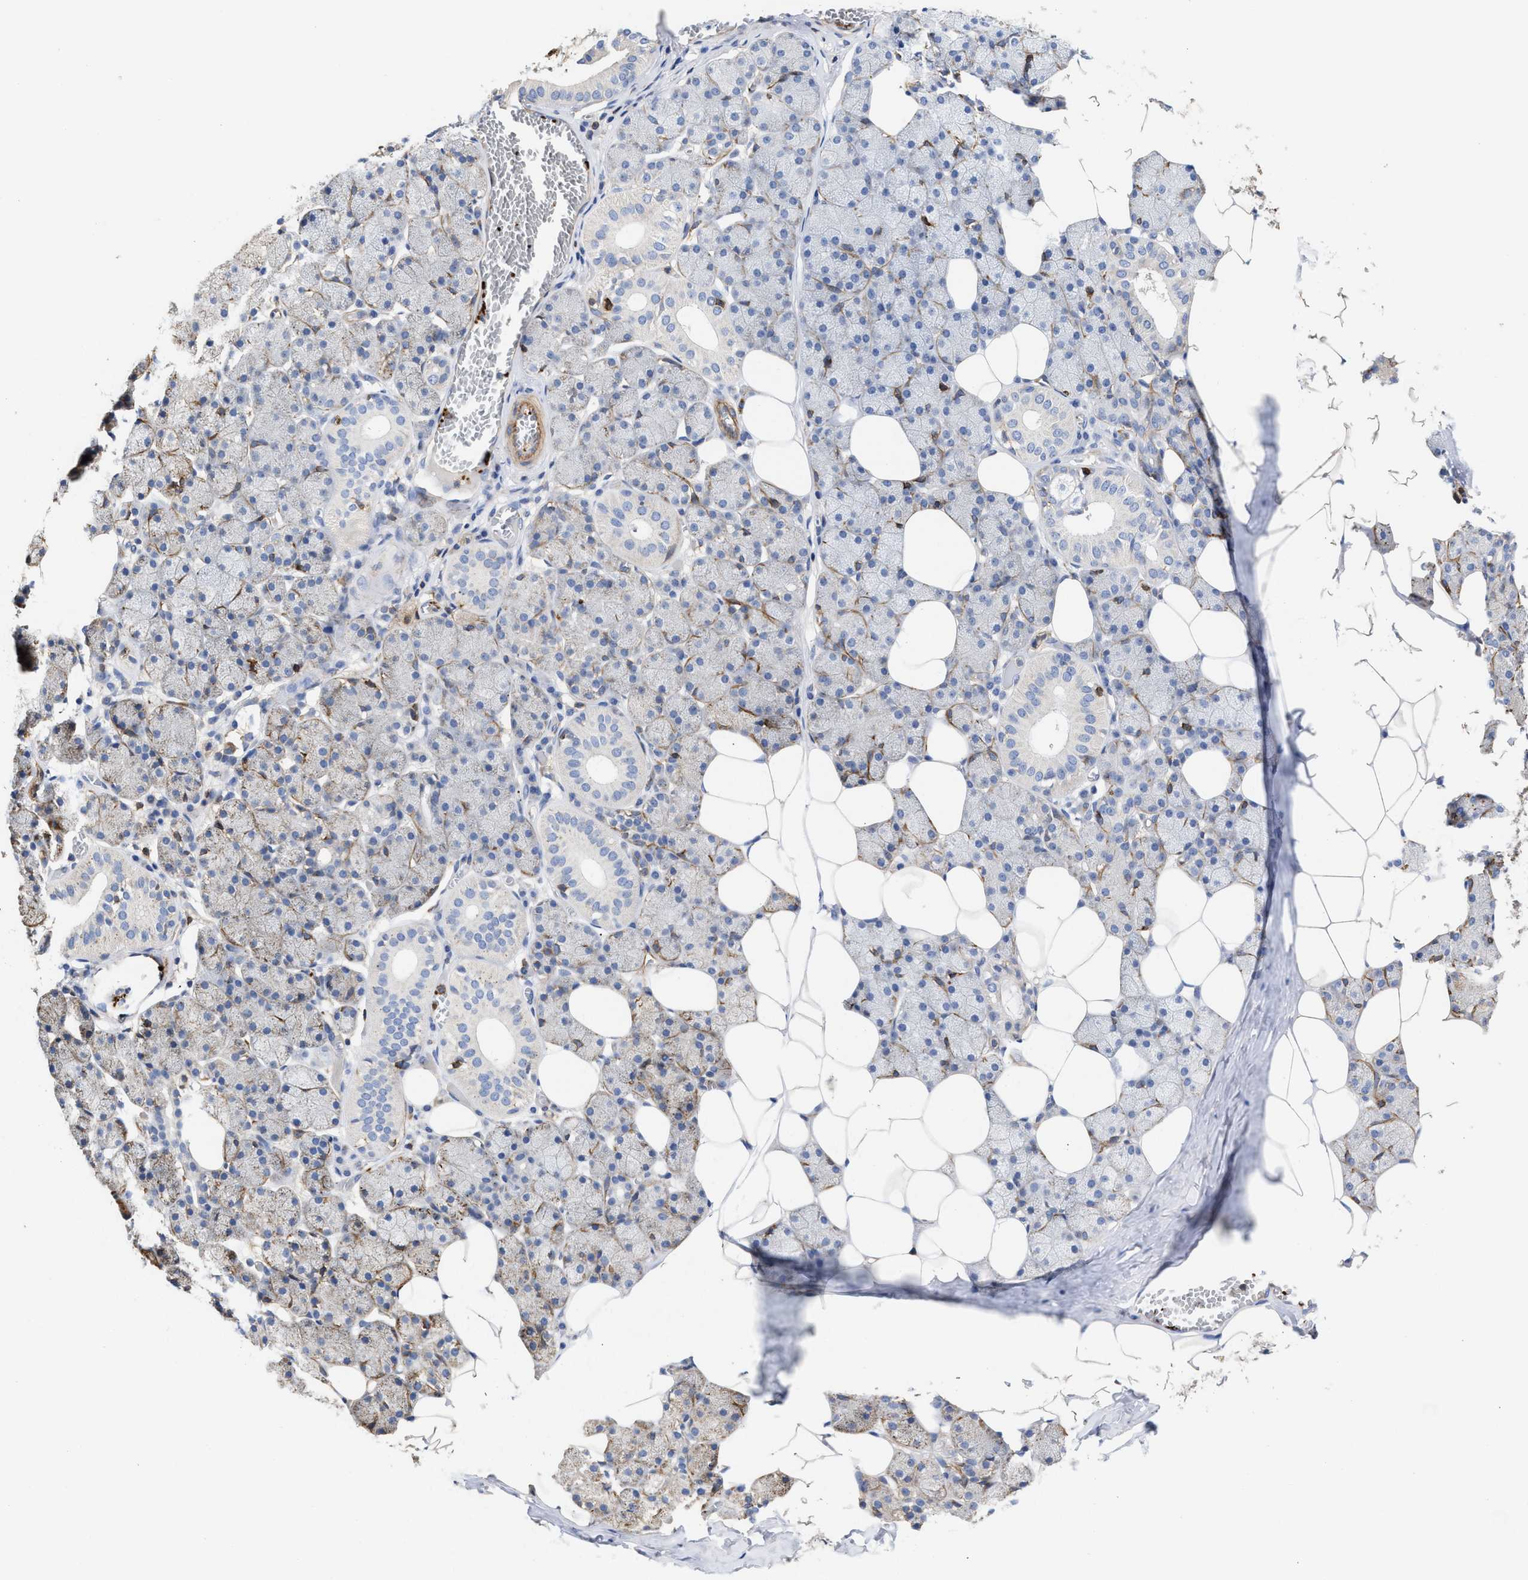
{"staining": {"intensity": "negative", "quantity": "none", "location": "none"}, "tissue": "salivary gland", "cell_type": "Glandular cells", "image_type": "normal", "snomed": [{"axis": "morphology", "description": "Normal tissue, NOS"}, {"axis": "topography", "description": "Salivary gland"}], "caption": "The histopathology image demonstrates no staining of glandular cells in unremarkable salivary gland. (DAB (3,3'-diaminobenzidine) immunohistochemistry (IHC) visualized using brightfield microscopy, high magnification).", "gene": "HS3ST5", "patient": {"sex": "female", "age": 33}}